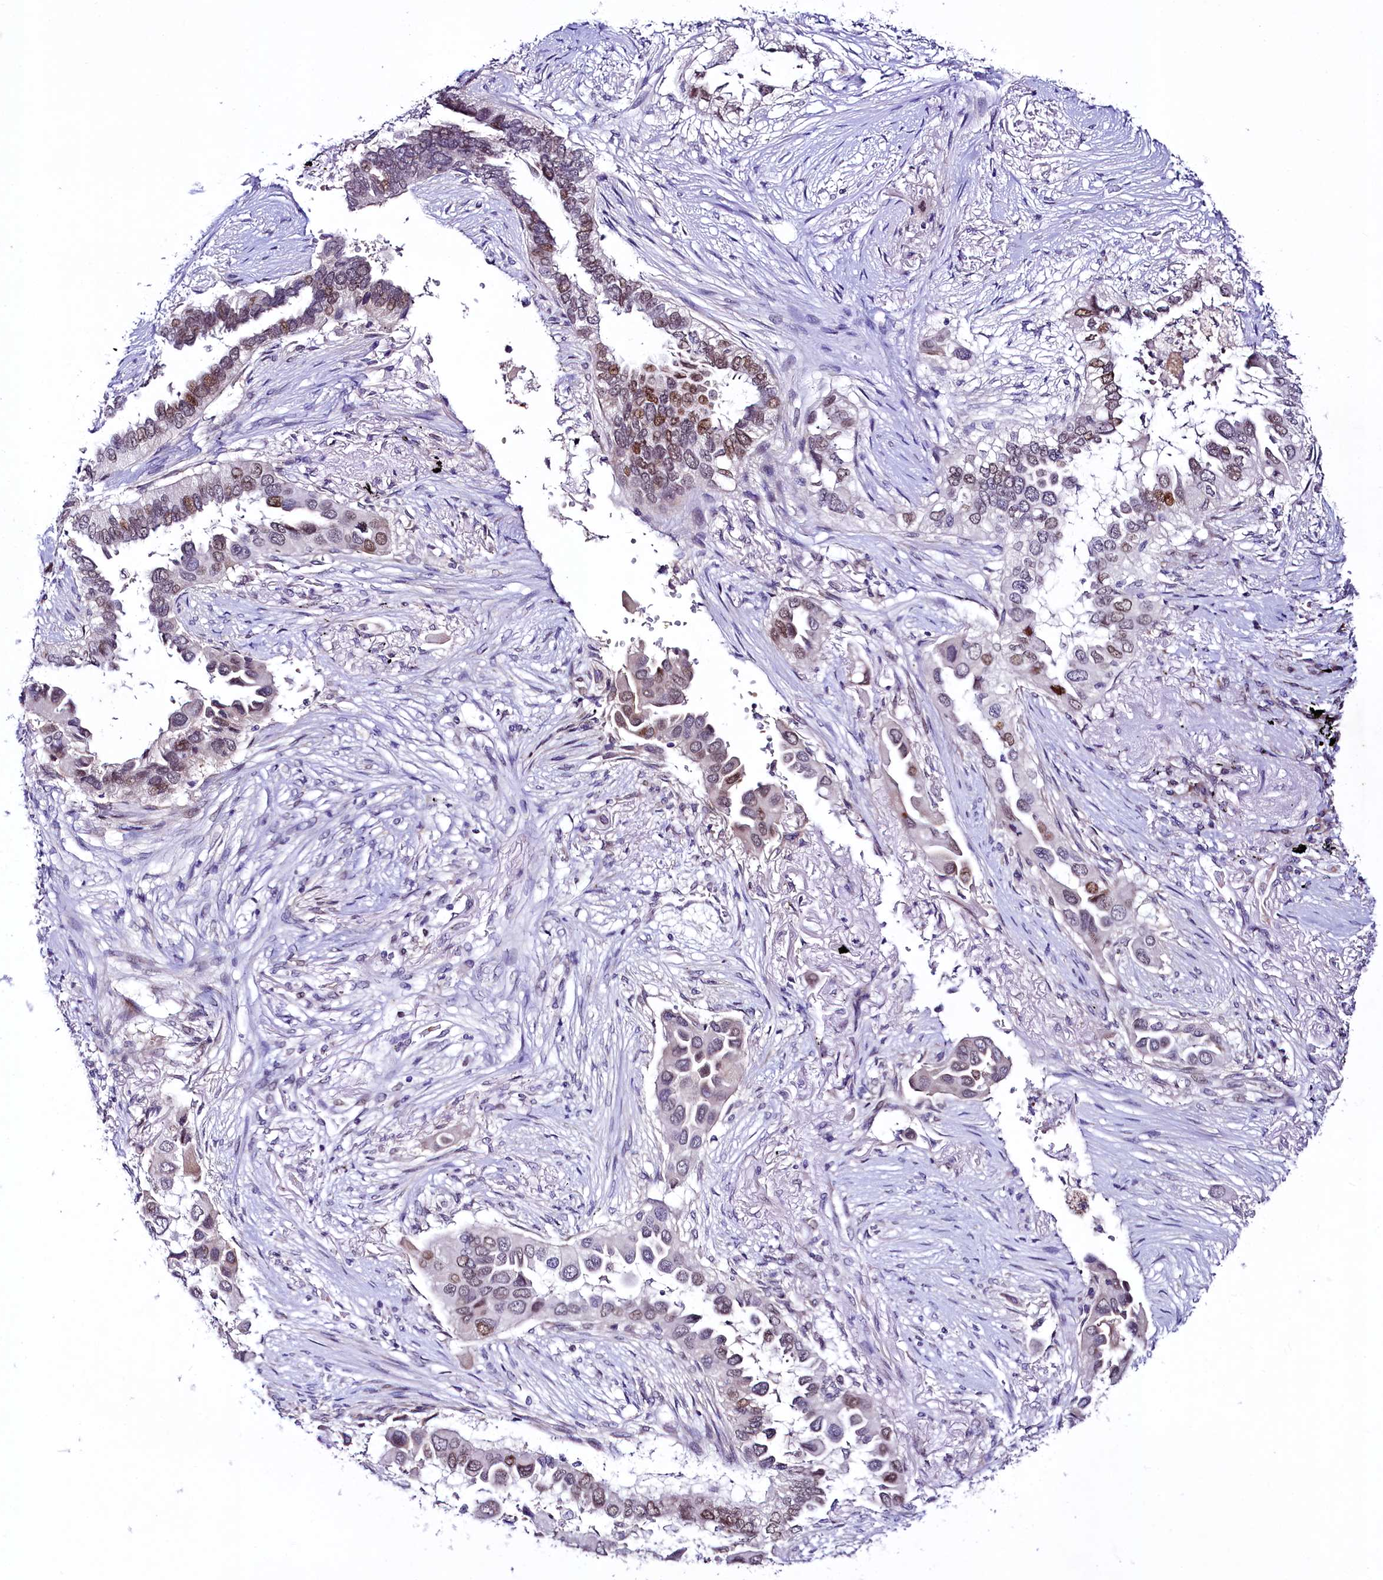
{"staining": {"intensity": "moderate", "quantity": "<25%", "location": "nuclear"}, "tissue": "lung cancer", "cell_type": "Tumor cells", "image_type": "cancer", "snomed": [{"axis": "morphology", "description": "Adenocarcinoma, NOS"}, {"axis": "topography", "description": "Lung"}], "caption": "Immunohistochemistry (DAB (3,3'-diaminobenzidine)) staining of human adenocarcinoma (lung) exhibits moderate nuclear protein positivity in about <25% of tumor cells.", "gene": "LEUTX", "patient": {"sex": "female", "age": 76}}